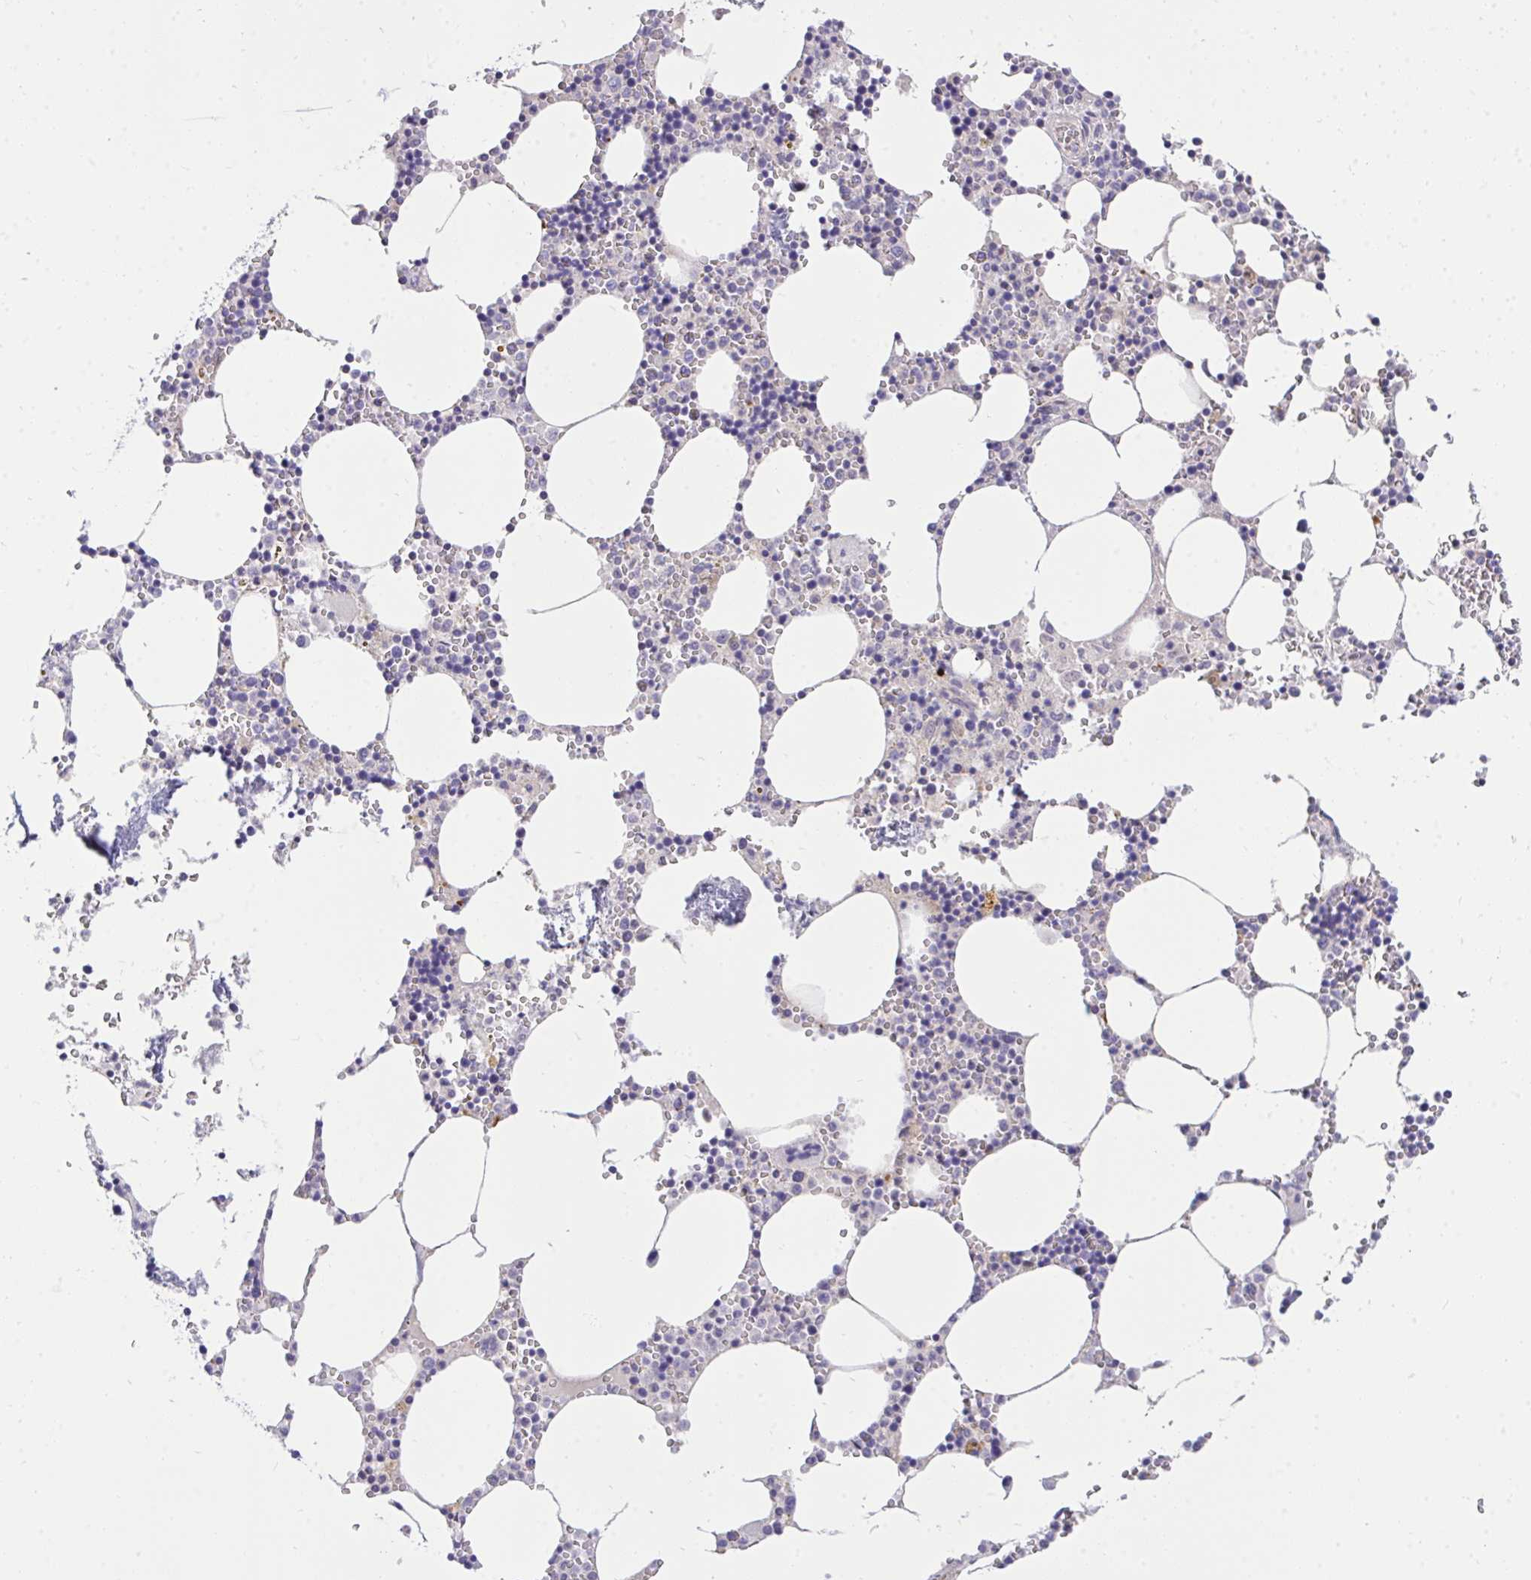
{"staining": {"intensity": "negative", "quantity": "none", "location": "none"}, "tissue": "bone marrow", "cell_type": "Hematopoietic cells", "image_type": "normal", "snomed": [{"axis": "morphology", "description": "Normal tissue, NOS"}, {"axis": "topography", "description": "Bone marrow"}], "caption": "DAB immunohistochemical staining of benign bone marrow reveals no significant positivity in hematopoietic cells.", "gene": "C19orf54", "patient": {"sex": "male", "age": 54}}